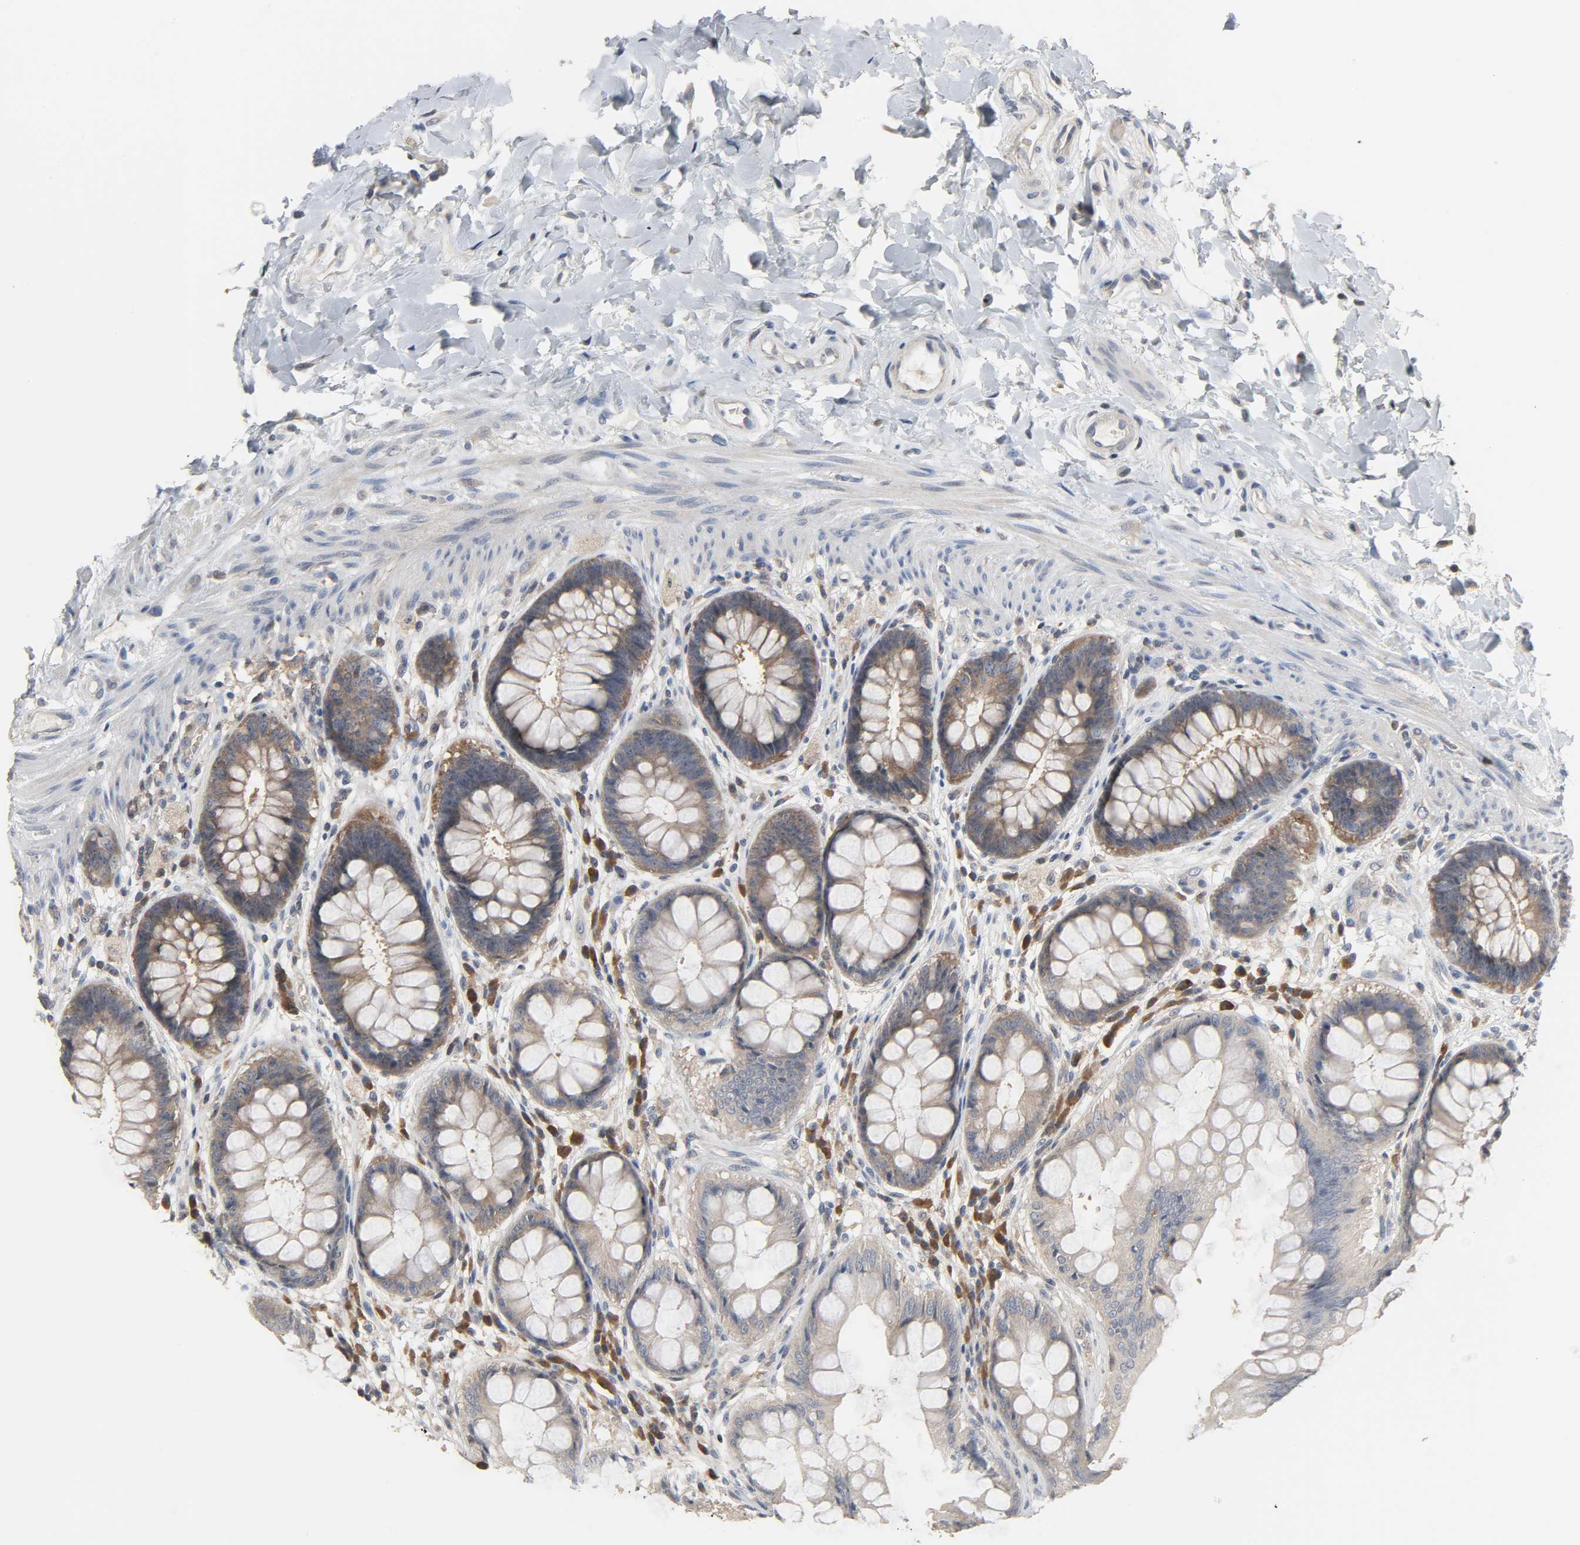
{"staining": {"intensity": "strong", "quantity": ">75%", "location": "cytoplasmic/membranous"}, "tissue": "rectum", "cell_type": "Glandular cells", "image_type": "normal", "snomed": [{"axis": "morphology", "description": "Normal tissue, NOS"}, {"axis": "topography", "description": "Rectum"}], "caption": "The photomicrograph displays a brown stain indicating the presence of a protein in the cytoplasmic/membranous of glandular cells in rectum.", "gene": "PLEKHA2", "patient": {"sex": "female", "age": 46}}